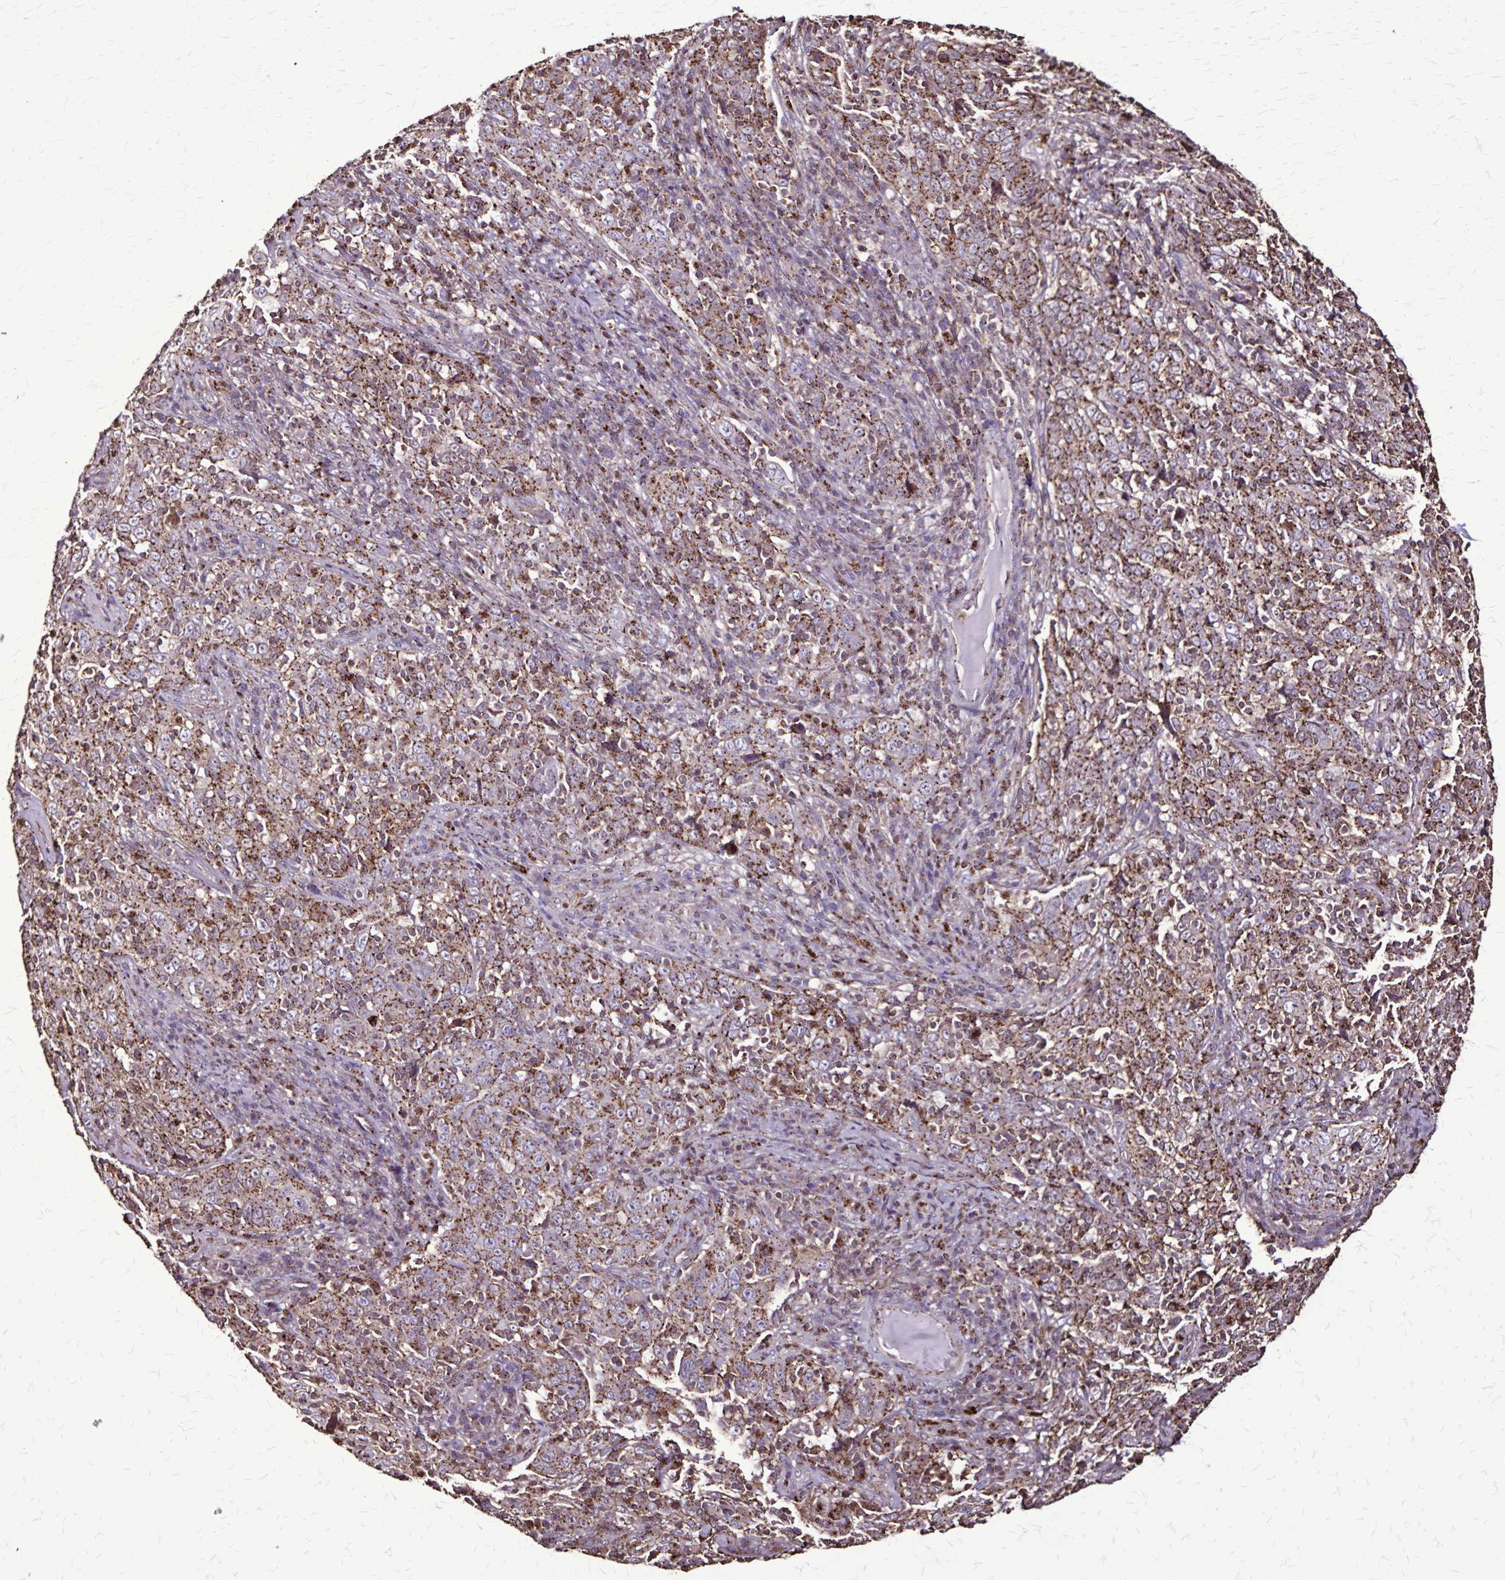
{"staining": {"intensity": "moderate", "quantity": ">75%", "location": "cytoplasmic/membranous"}, "tissue": "cervical cancer", "cell_type": "Tumor cells", "image_type": "cancer", "snomed": [{"axis": "morphology", "description": "Squamous cell carcinoma, NOS"}, {"axis": "topography", "description": "Cervix"}], "caption": "This micrograph demonstrates immunohistochemistry (IHC) staining of squamous cell carcinoma (cervical), with medium moderate cytoplasmic/membranous staining in approximately >75% of tumor cells.", "gene": "CHMP1B", "patient": {"sex": "female", "age": 46}}